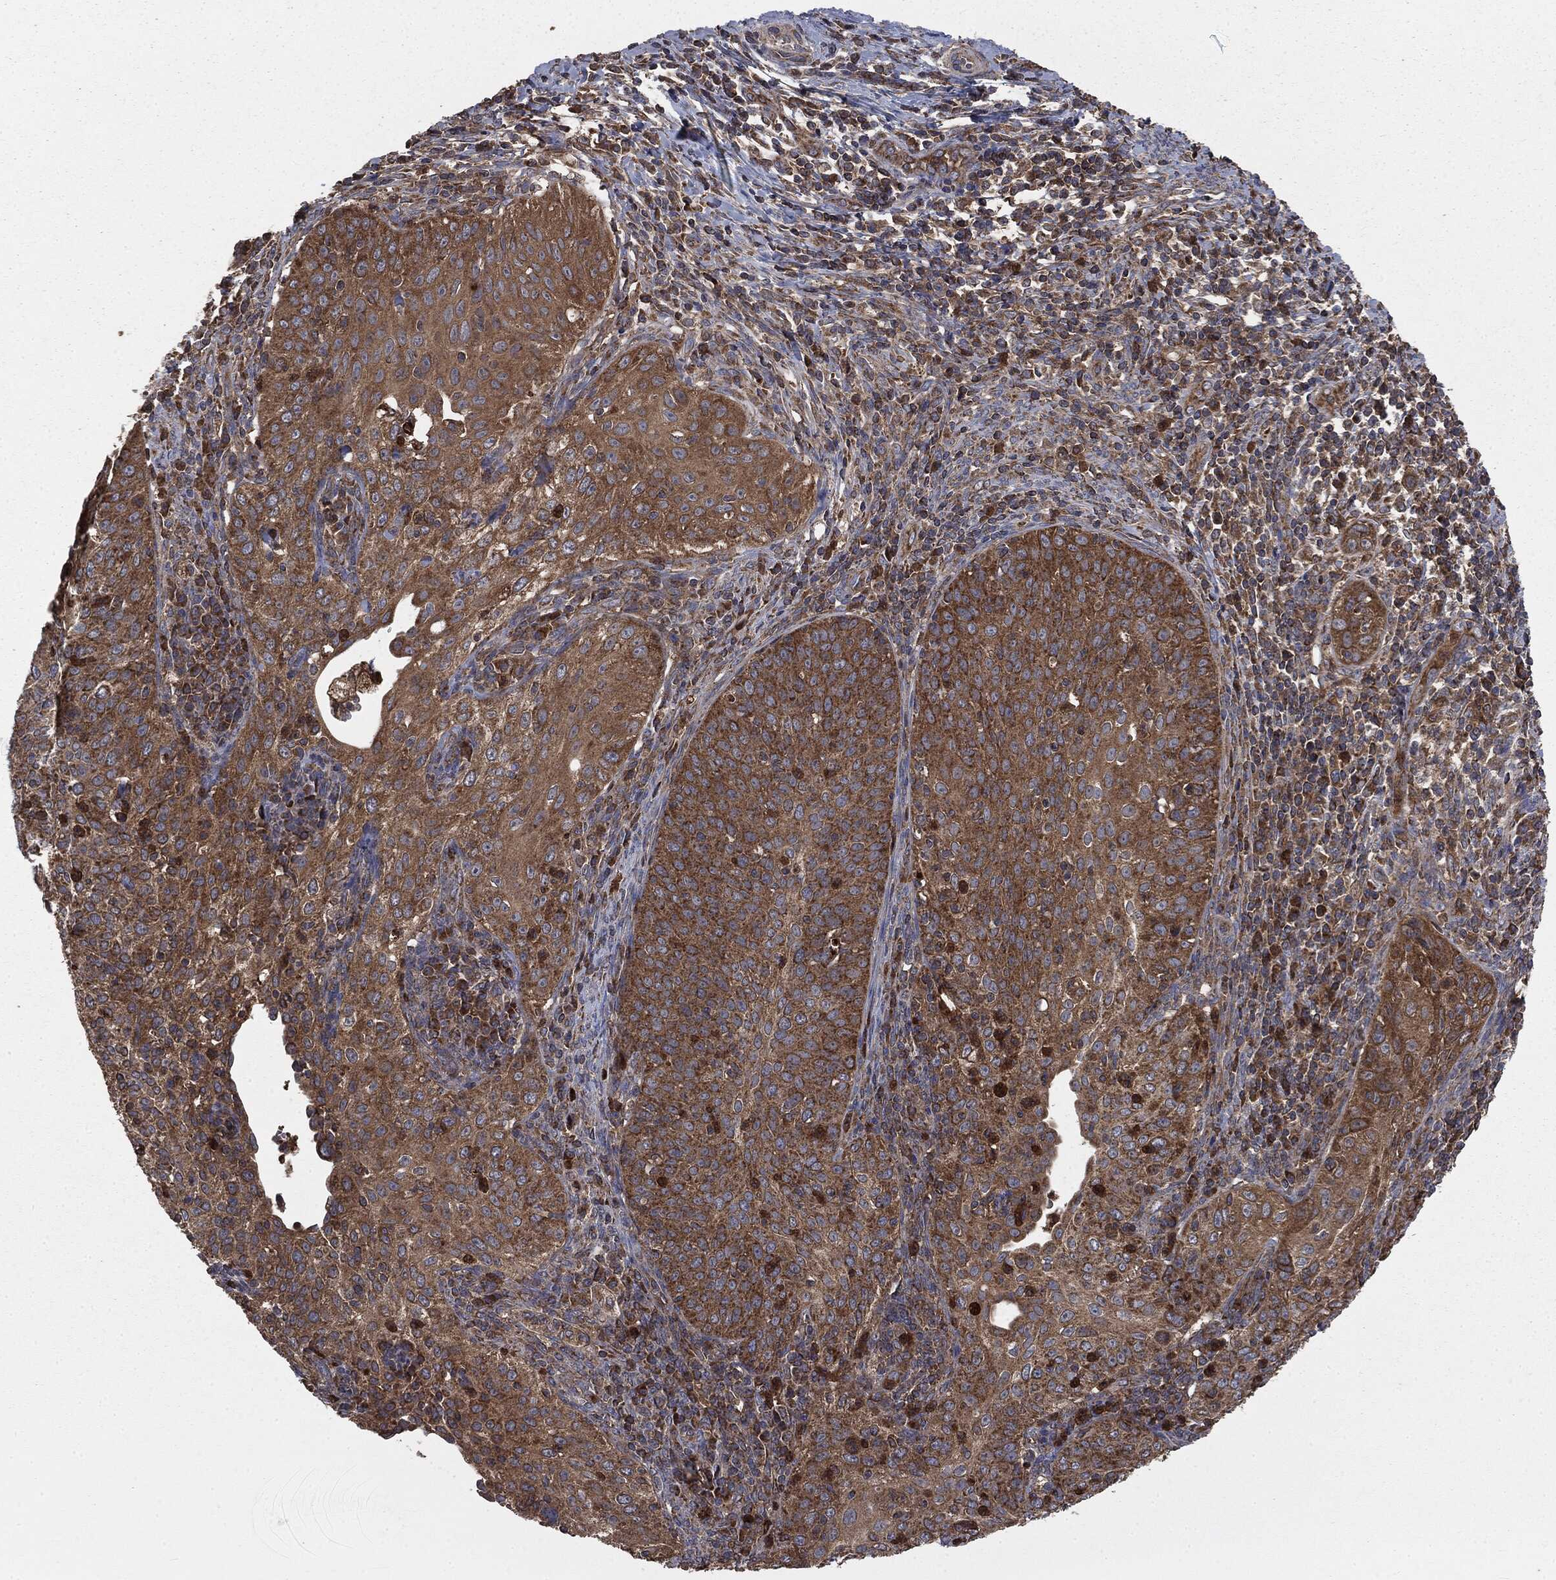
{"staining": {"intensity": "strong", "quantity": ">75%", "location": "cytoplasmic/membranous"}, "tissue": "cervical cancer", "cell_type": "Tumor cells", "image_type": "cancer", "snomed": [{"axis": "morphology", "description": "Squamous cell carcinoma, NOS"}, {"axis": "topography", "description": "Cervix"}], "caption": "Protein staining of cervical cancer (squamous cell carcinoma) tissue exhibits strong cytoplasmic/membranous positivity in approximately >75% of tumor cells.", "gene": "MAPK6", "patient": {"sex": "female", "age": 30}}